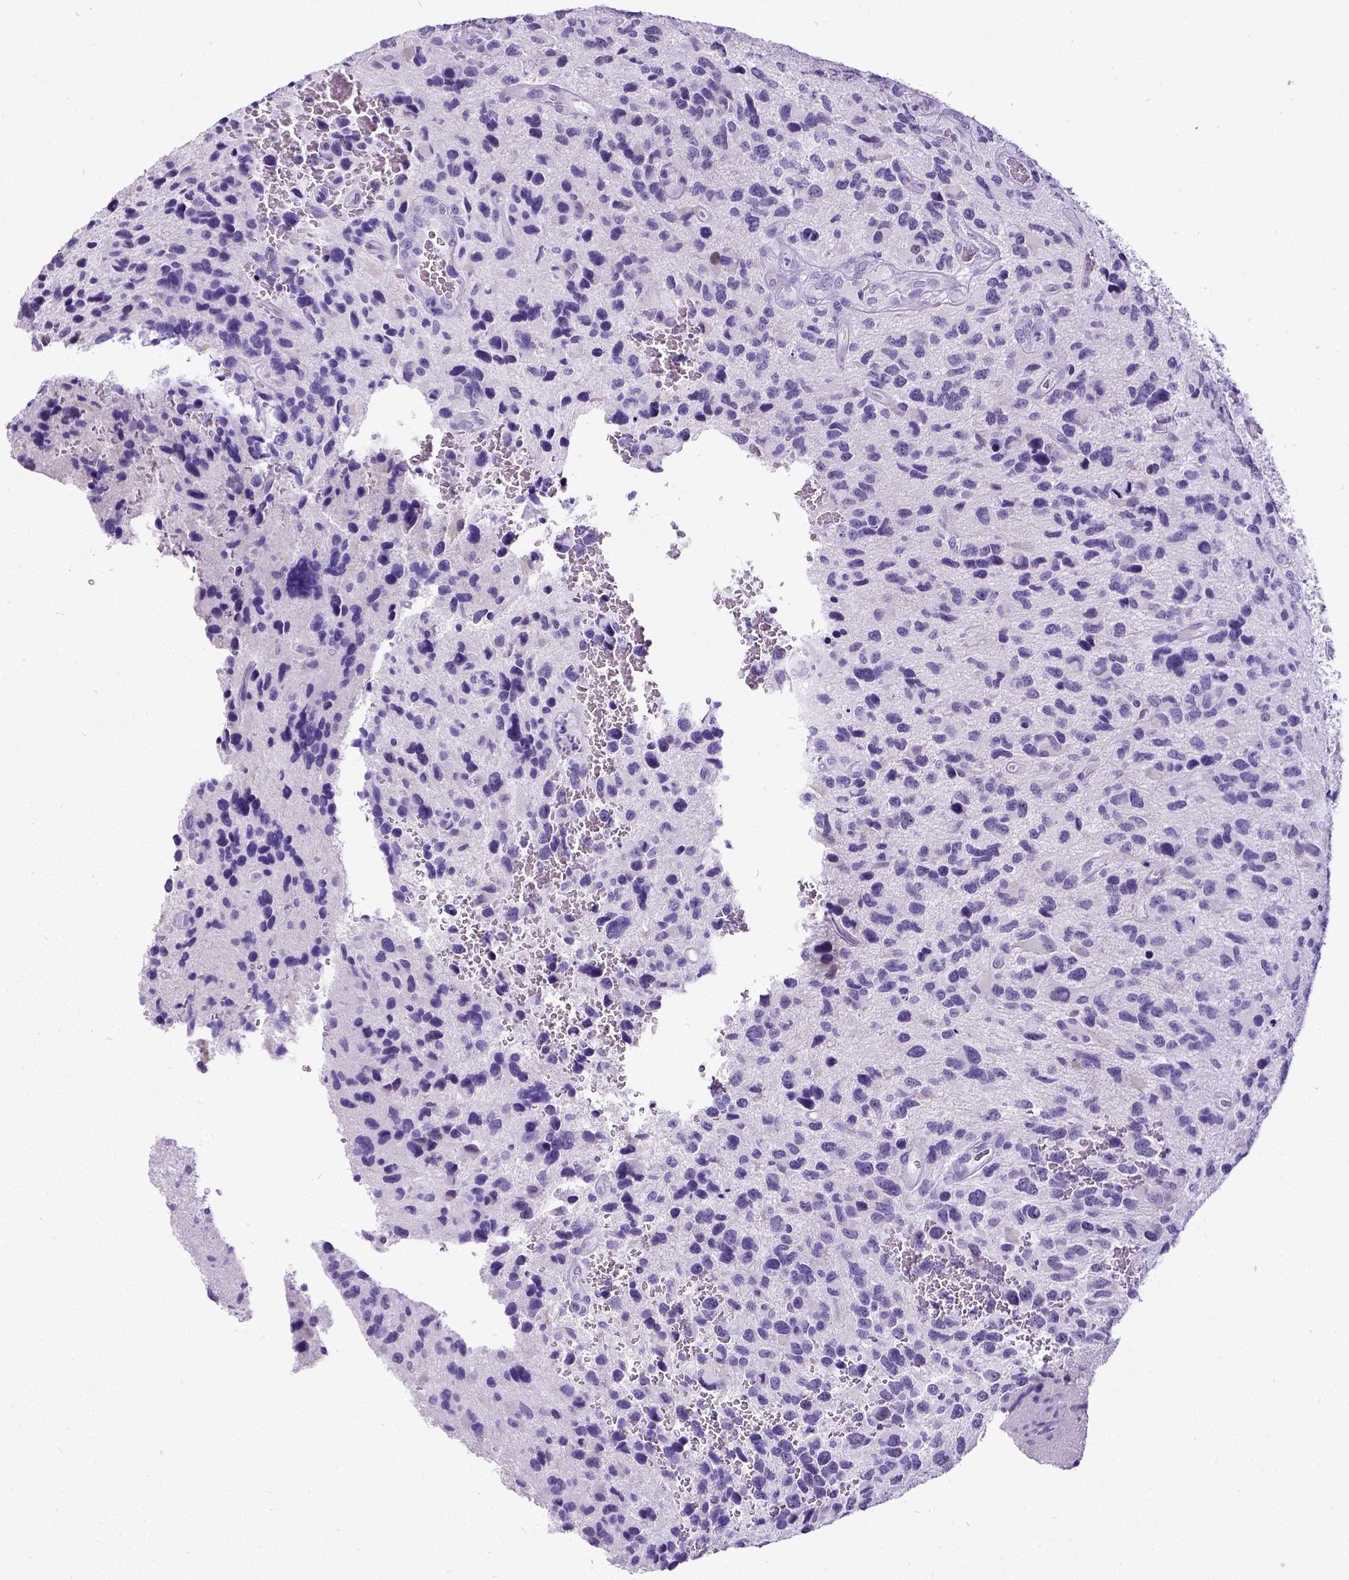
{"staining": {"intensity": "negative", "quantity": "none", "location": "none"}, "tissue": "glioma", "cell_type": "Tumor cells", "image_type": "cancer", "snomed": [{"axis": "morphology", "description": "Glioma, malignant, NOS"}, {"axis": "morphology", "description": "Glioma, malignant, High grade"}, {"axis": "topography", "description": "Brain"}], "caption": "This is an immunohistochemistry (IHC) micrograph of glioma. There is no expression in tumor cells.", "gene": "SATB2", "patient": {"sex": "female", "age": 71}}